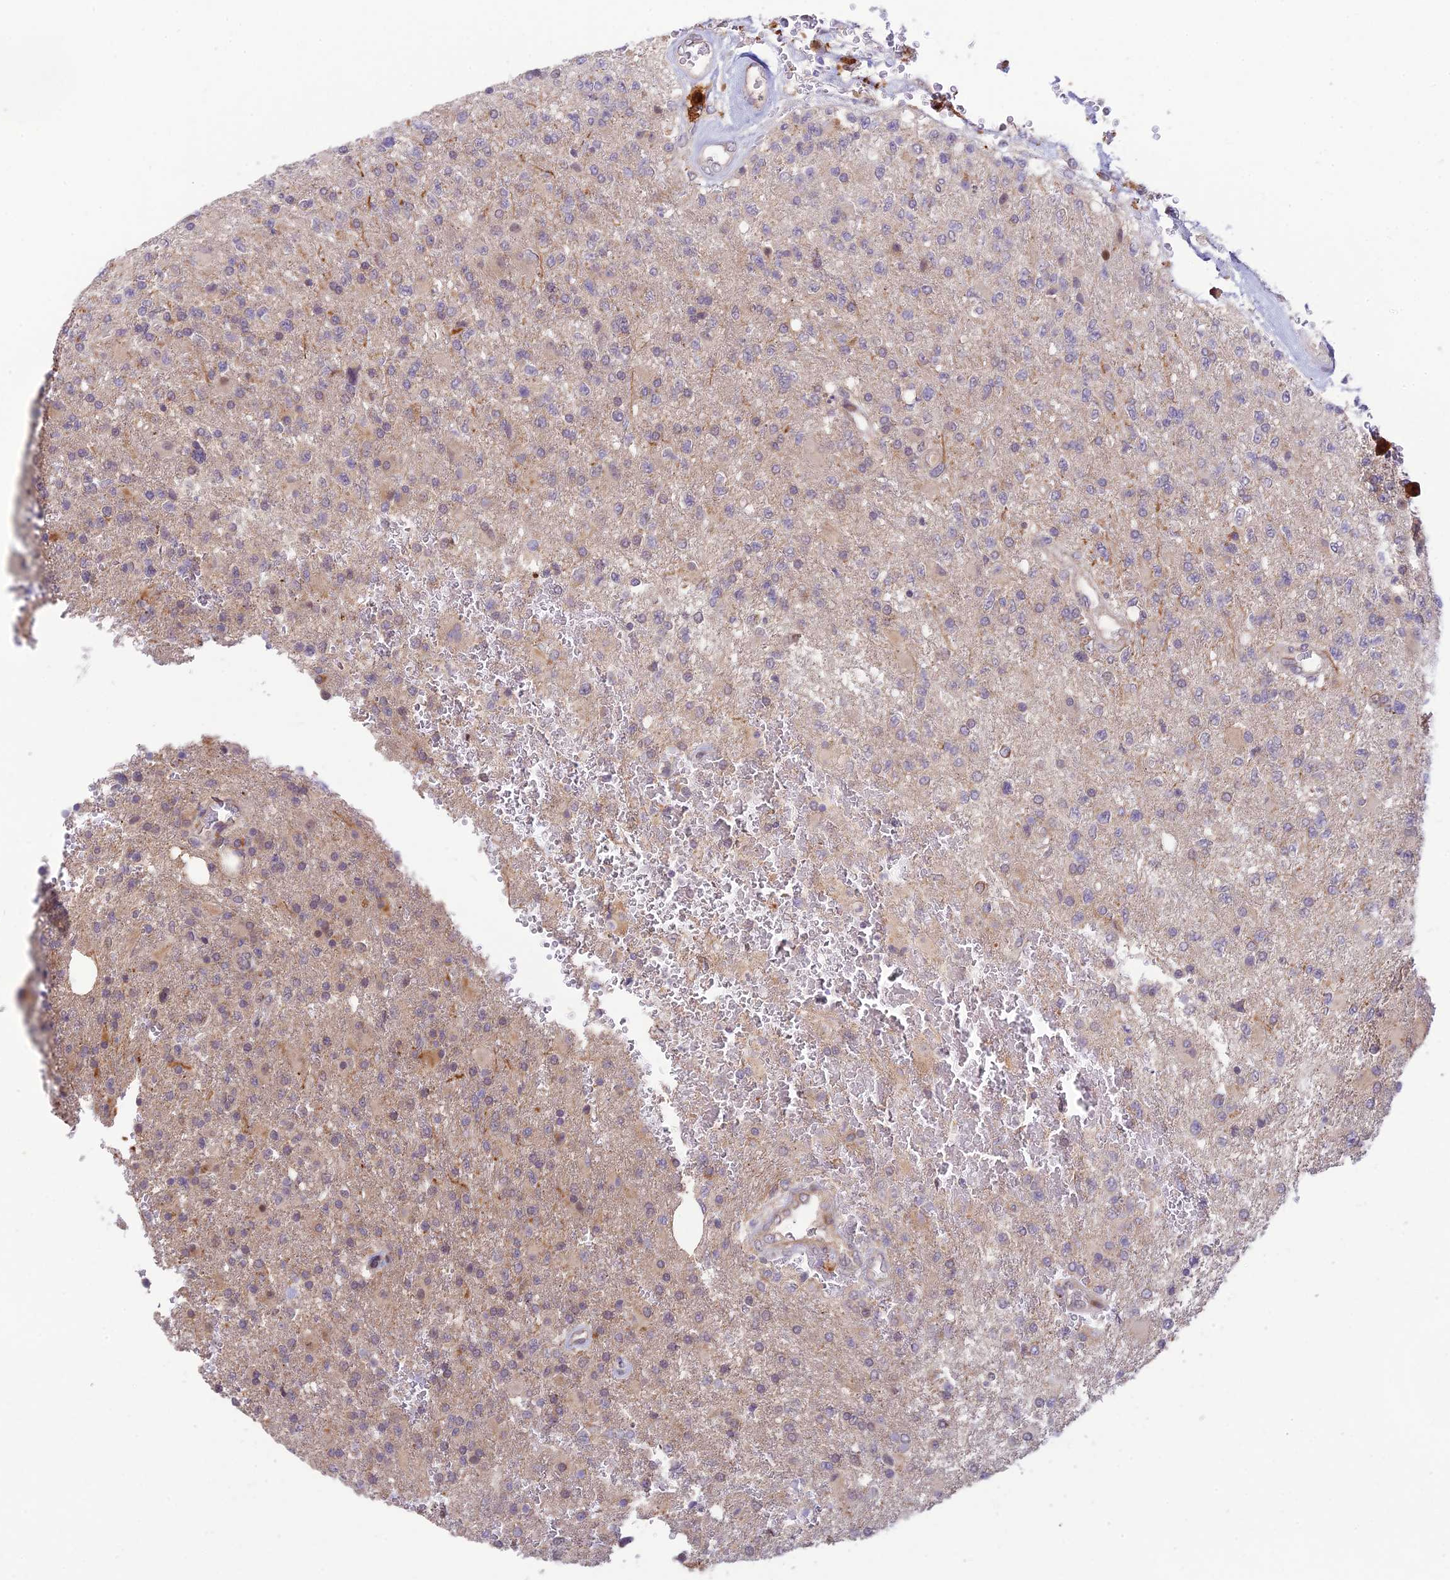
{"staining": {"intensity": "negative", "quantity": "none", "location": "none"}, "tissue": "glioma", "cell_type": "Tumor cells", "image_type": "cancer", "snomed": [{"axis": "morphology", "description": "Glioma, malignant, High grade"}, {"axis": "topography", "description": "Brain"}], "caption": "Immunohistochemistry (IHC) photomicrograph of neoplastic tissue: human glioma stained with DAB demonstrates no significant protein positivity in tumor cells.", "gene": "ASPDH", "patient": {"sex": "male", "age": 56}}